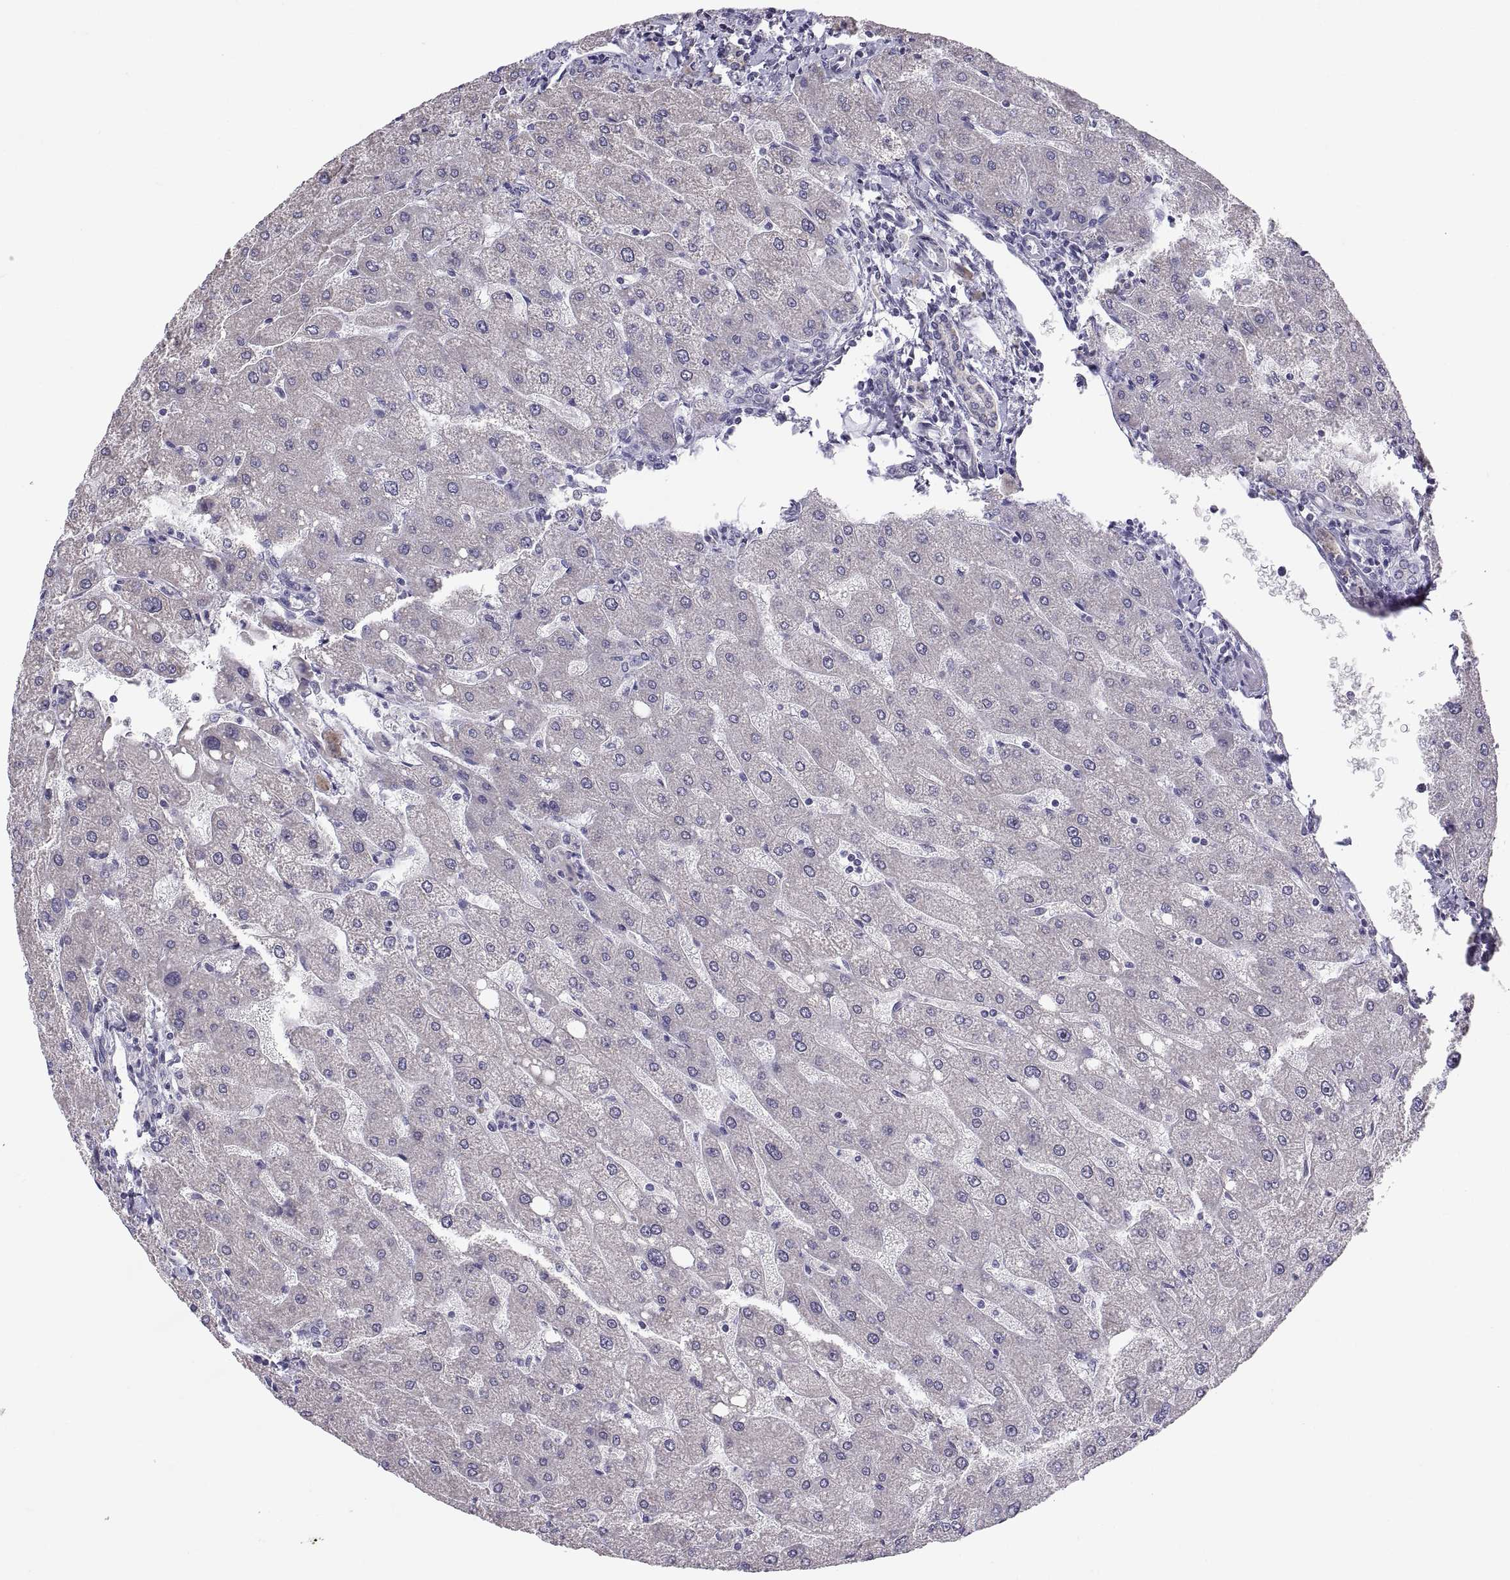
{"staining": {"intensity": "negative", "quantity": "none", "location": "none"}, "tissue": "liver", "cell_type": "Cholangiocytes", "image_type": "normal", "snomed": [{"axis": "morphology", "description": "Normal tissue, NOS"}, {"axis": "topography", "description": "Liver"}], "caption": "Photomicrograph shows no protein expression in cholangiocytes of benign liver.", "gene": "TNNC1", "patient": {"sex": "male", "age": 67}}